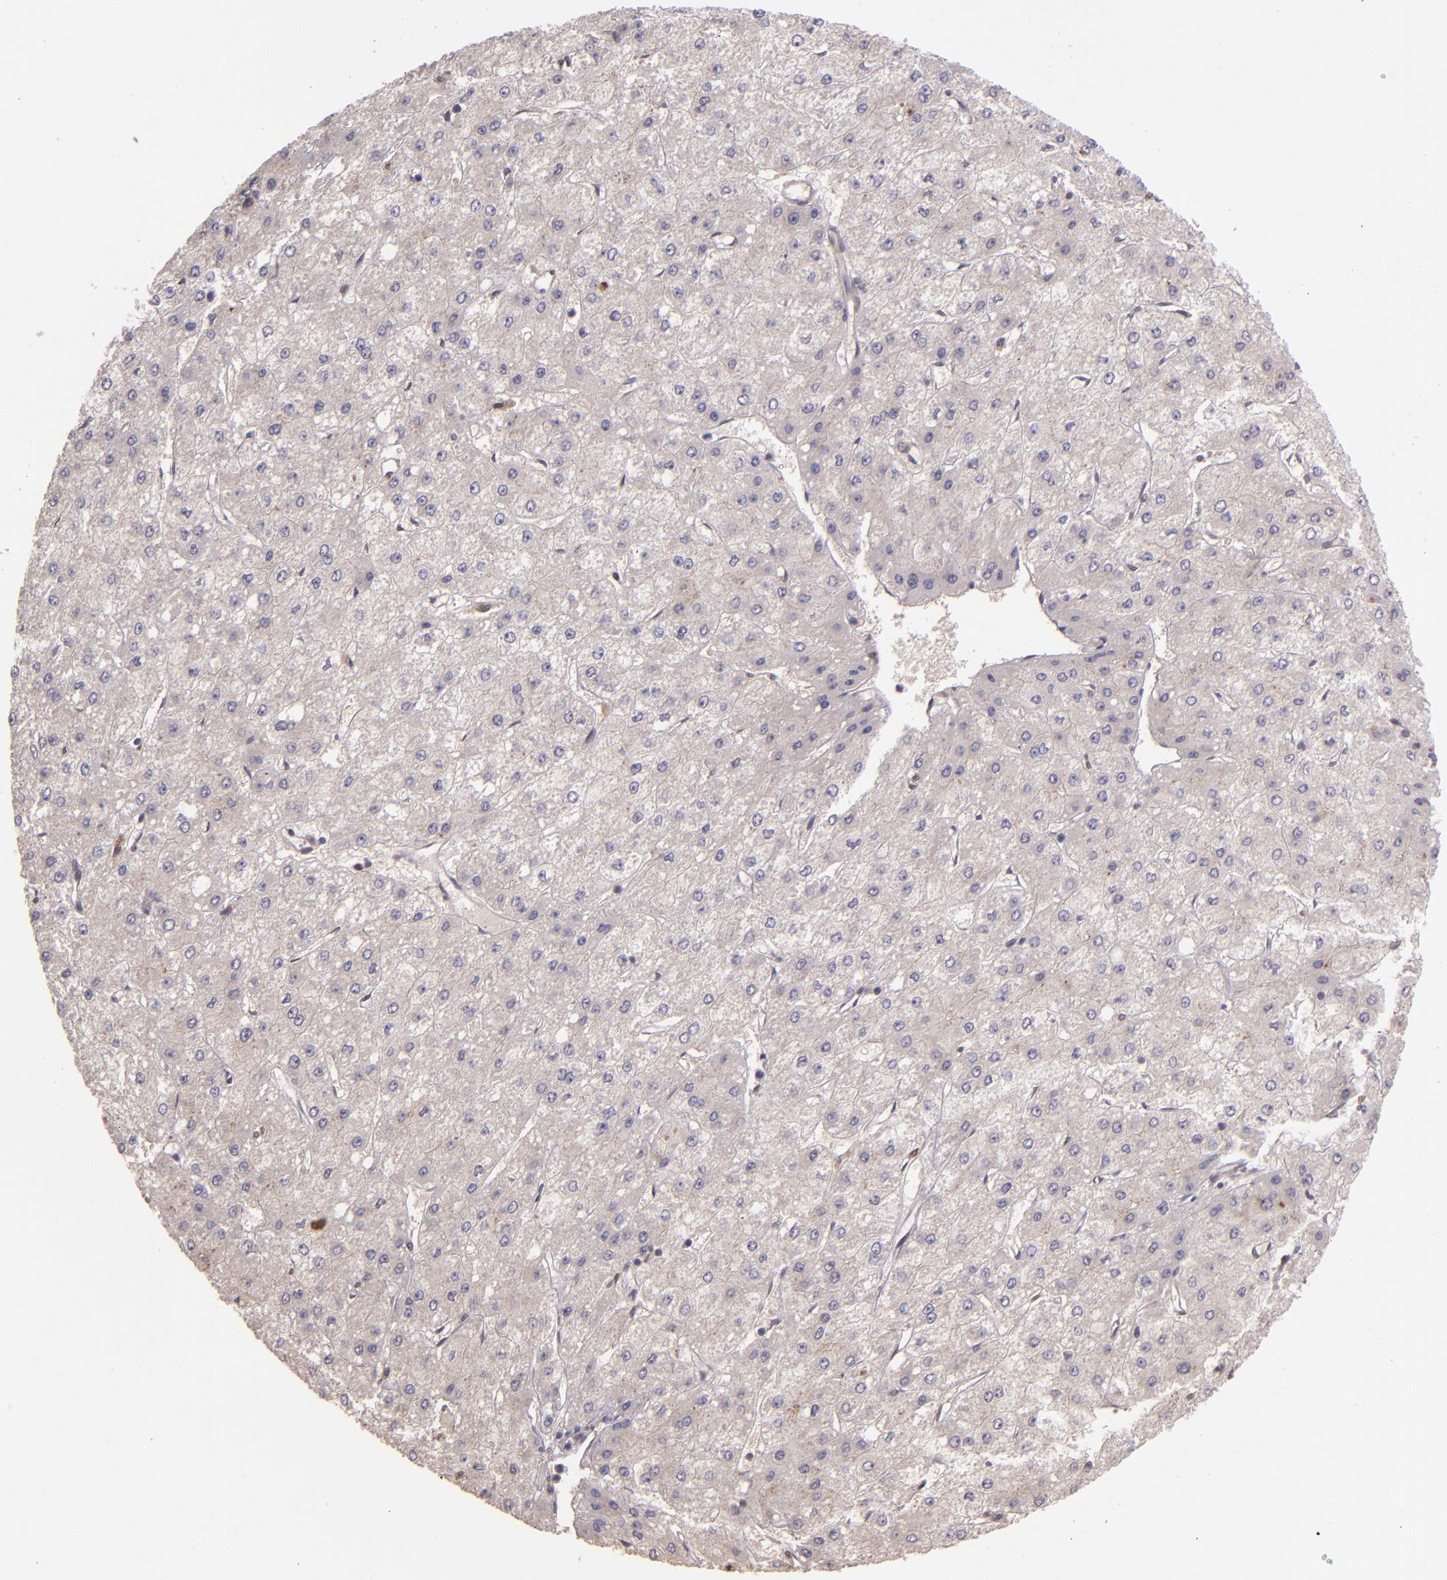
{"staining": {"intensity": "negative", "quantity": "none", "location": "none"}, "tissue": "liver cancer", "cell_type": "Tumor cells", "image_type": "cancer", "snomed": [{"axis": "morphology", "description": "Carcinoma, Hepatocellular, NOS"}, {"axis": "topography", "description": "Liver"}], "caption": "A photomicrograph of human liver hepatocellular carcinoma is negative for staining in tumor cells. (DAB (3,3'-diaminobenzidine) IHC visualized using brightfield microscopy, high magnification).", "gene": "NUP62CL", "patient": {"sex": "female", "age": 52}}